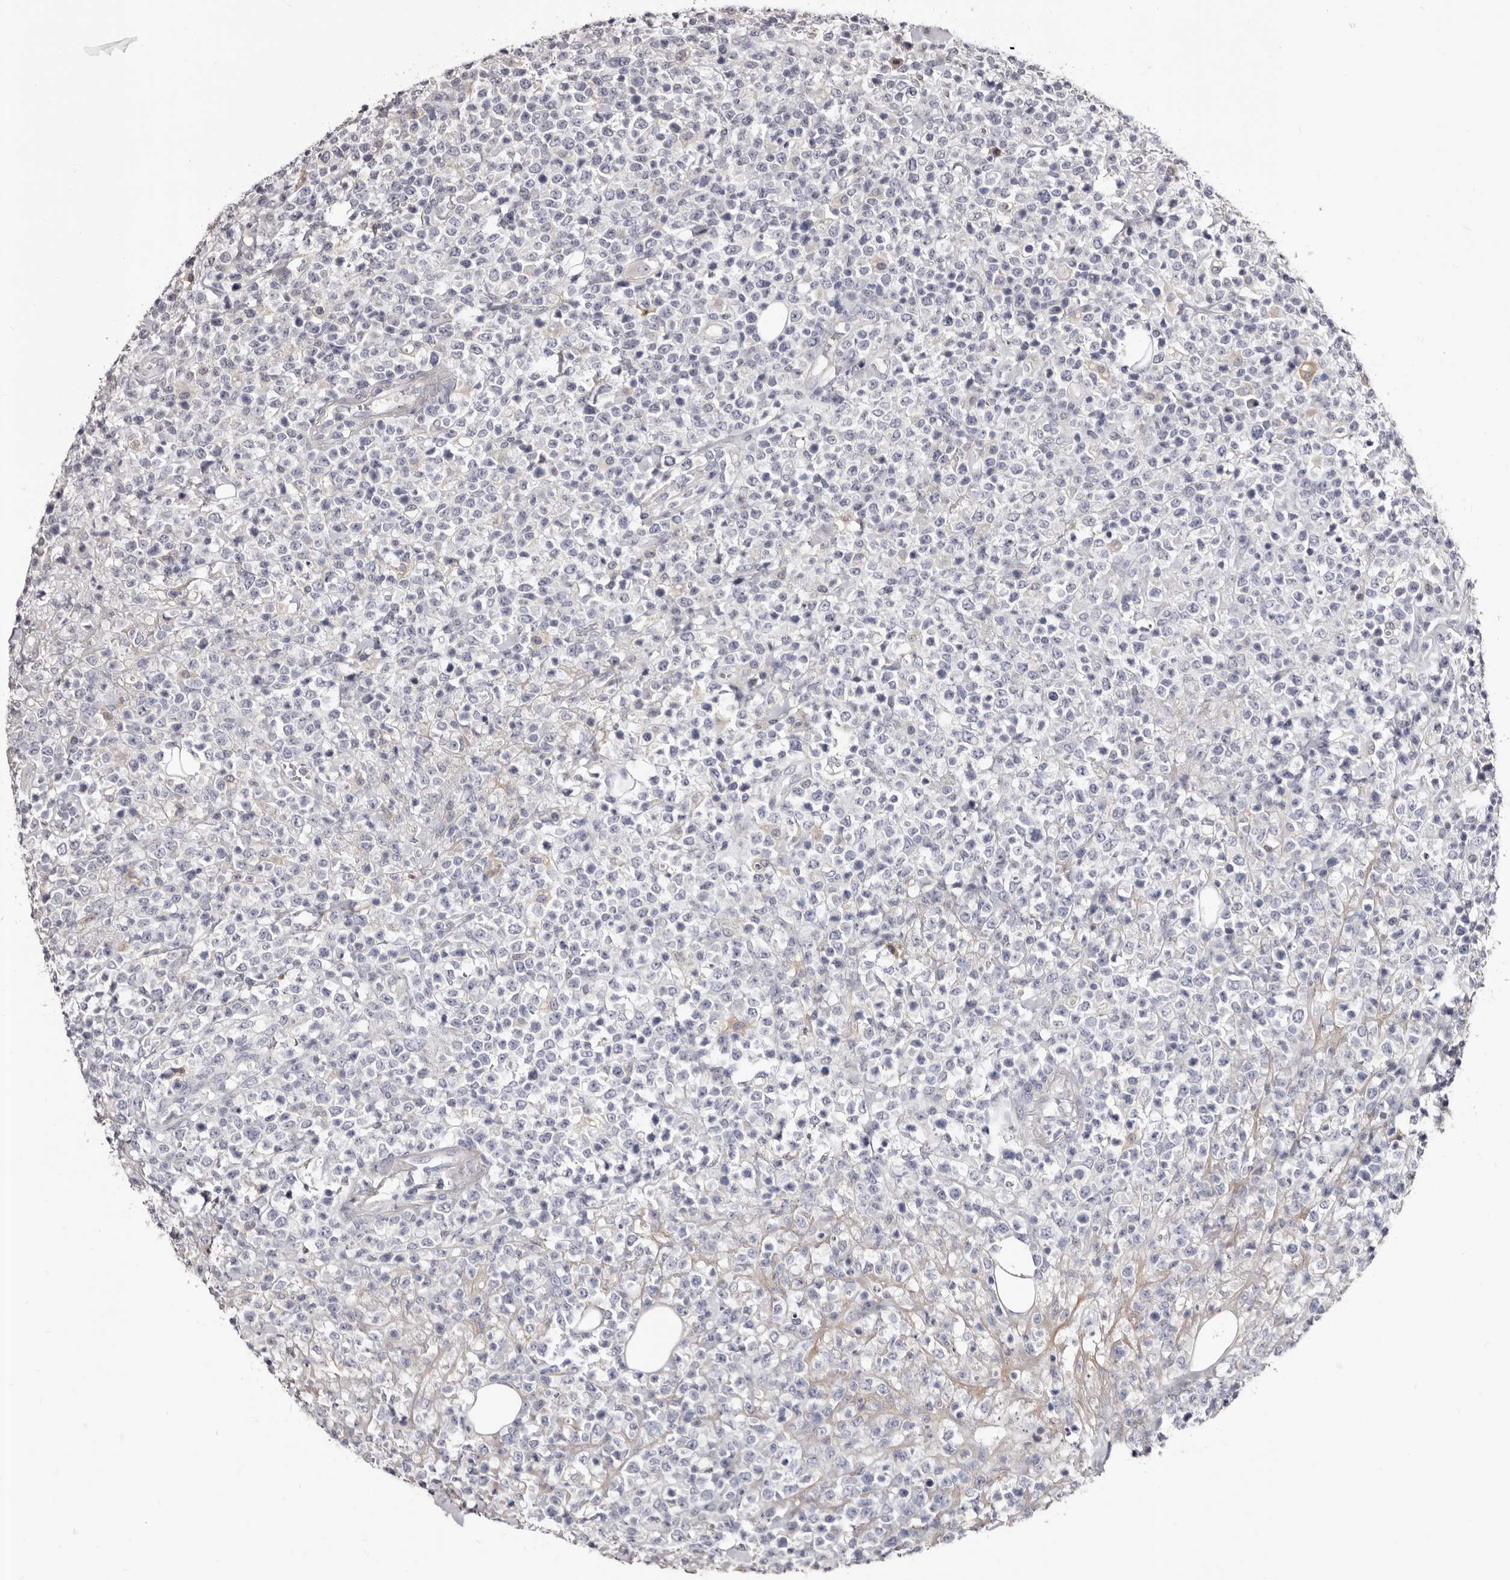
{"staining": {"intensity": "negative", "quantity": "none", "location": "none"}, "tissue": "lymphoma", "cell_type": "Tumor cells", "image_type": "cancer", "snomed": [{"axis": "morphology", "description": "Malignant lymphoma, non-Hodgkin's type, High grade"}, {"axis": "topography", "description": "Colon"}], "caption": "Tumor cells are negative for protein expression in human high-grade malignant lymphoma, non-Hodgkin's type.", "gene": "PTAFR", "patient": {"sex": "female", "age": 53}}